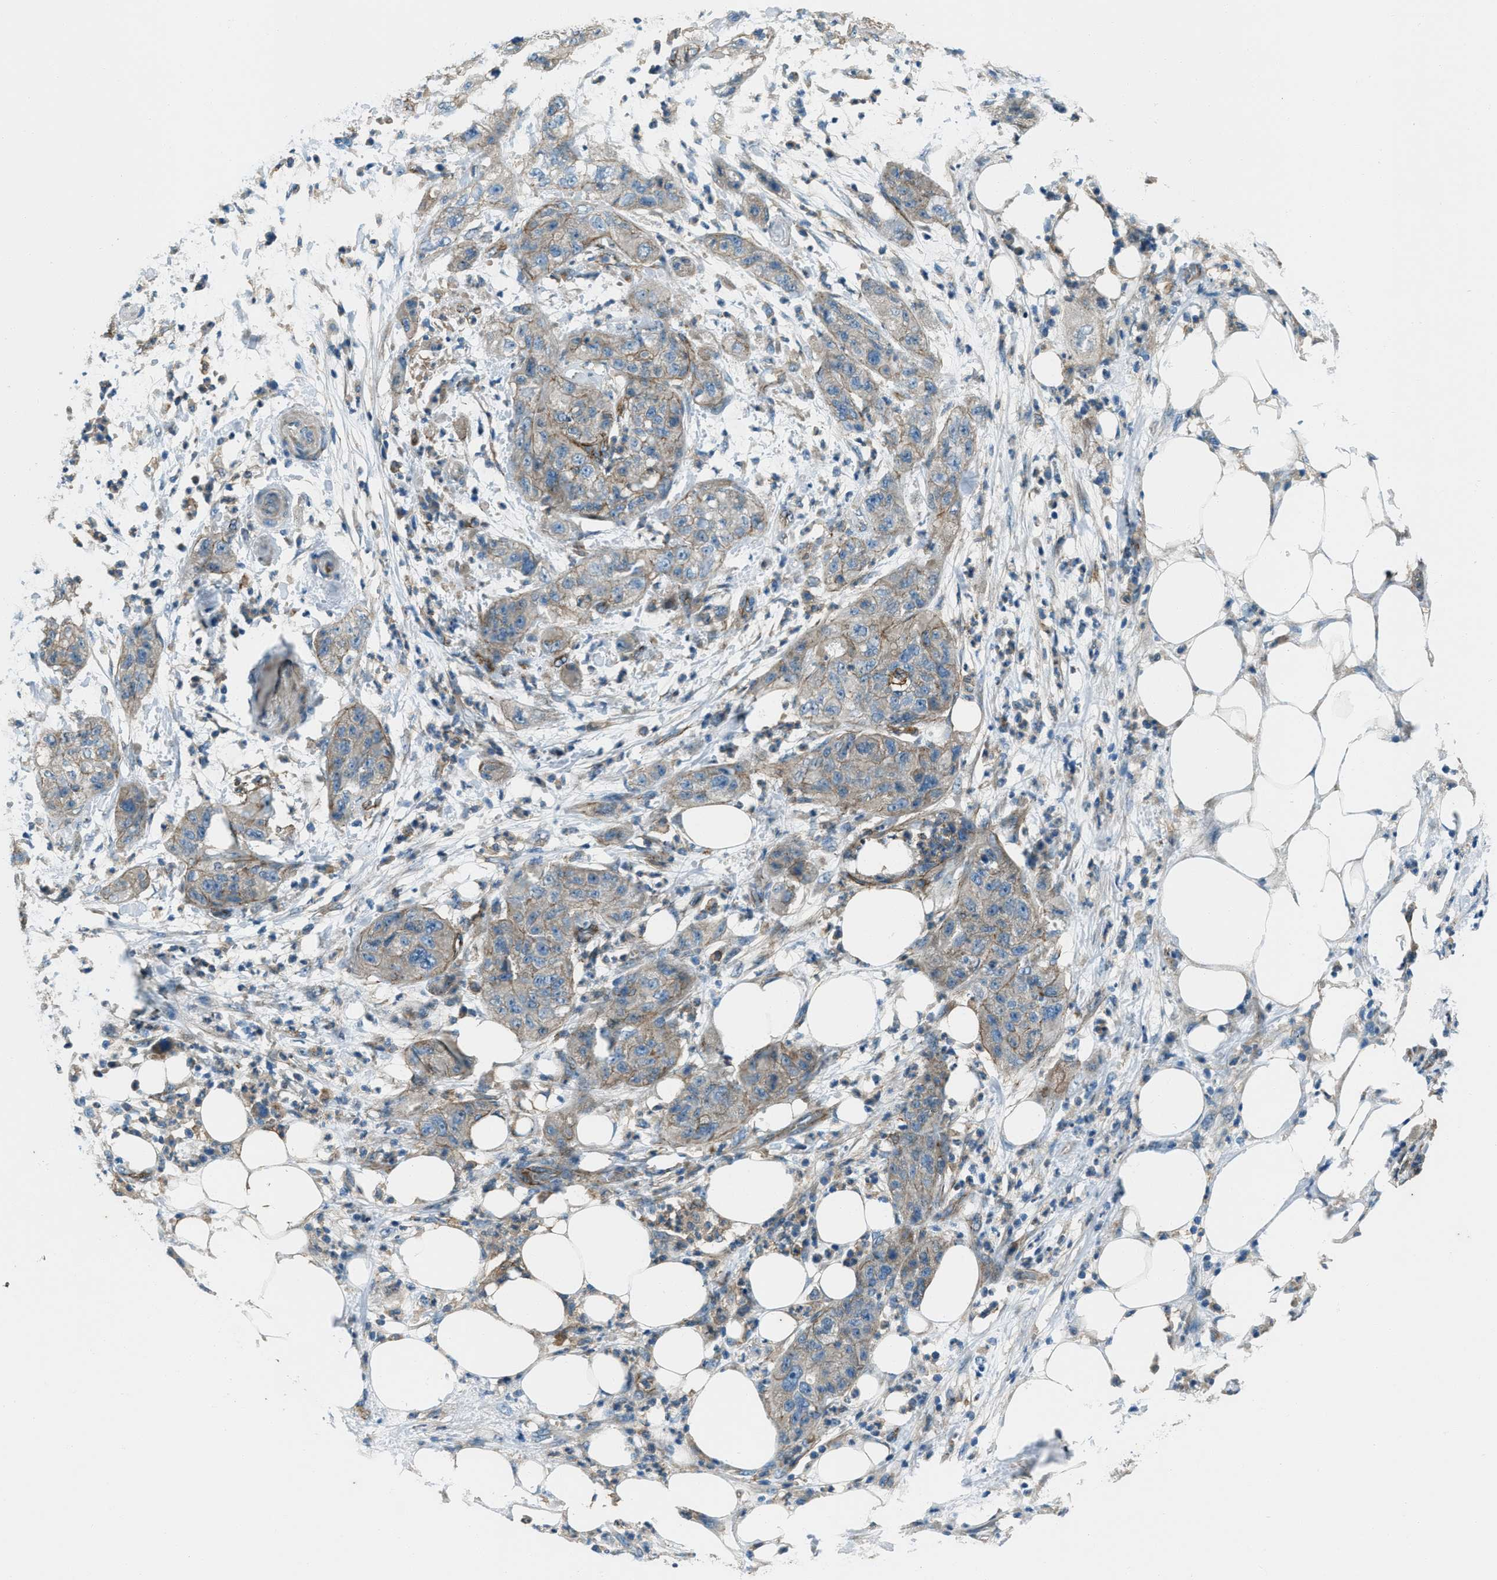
{"staining": {"intensity": "moderate", "quantity": "25%-75%", "location": "cytoplasmic/membranous"}, "tissue": "pancreatic cancer", "cell_type": "Tumor cells", "image_type": "cancer", "snomed": [{"axis": "morphology", "description": "Adenocarcinoma, NOS"}, {"axis": "topography", "description": "Pancreas"}], "caption": "Pancreatic cancer (adenocarcinoma) tissue displays moderate cytoplasmic/membranous staining in approximately 25%-75% of tumor cells", "gene": "SVIL", "patient": {"sex": "female", "age": 78}}